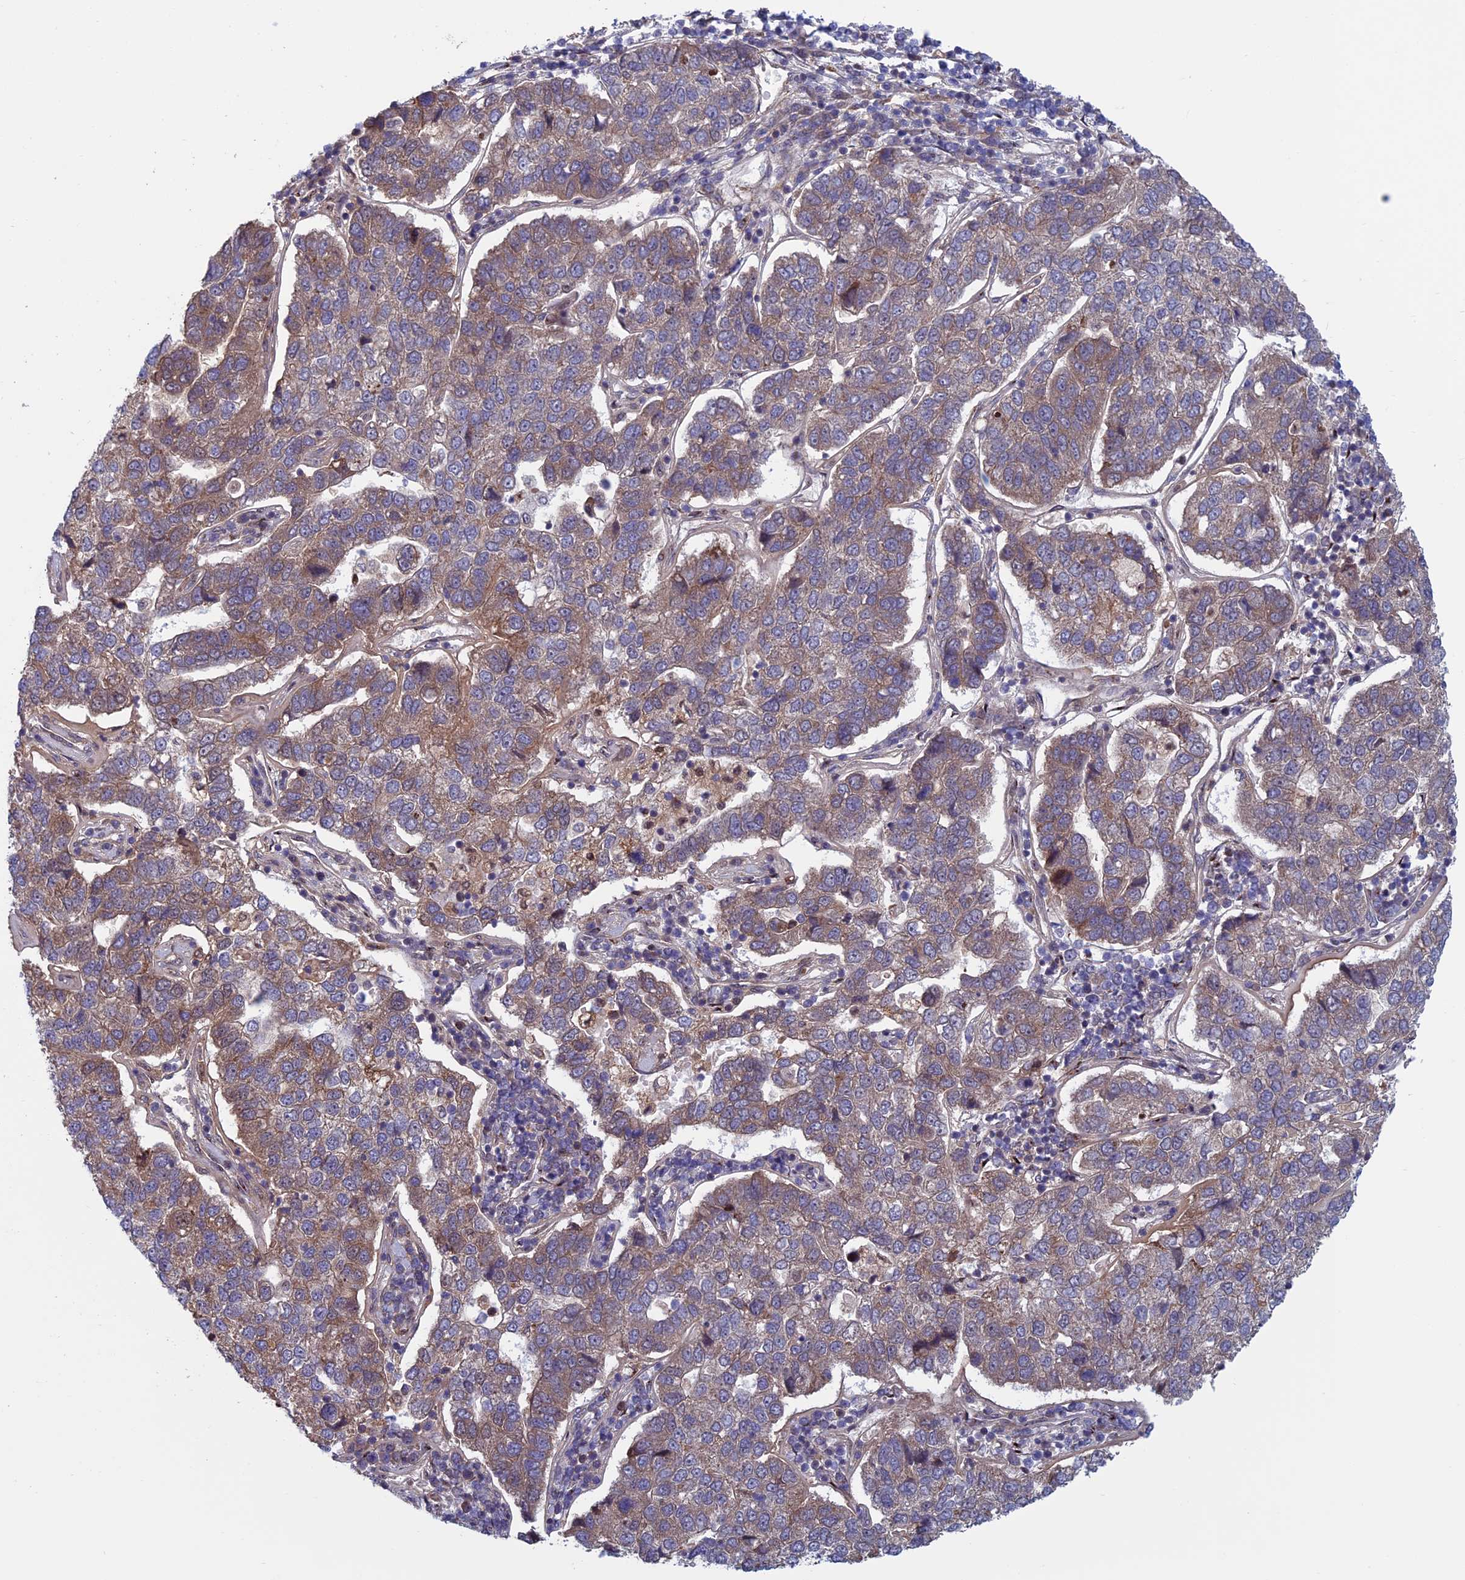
{"staining": {"intensity": "weak", "quantity": "25%-75%", "location": "cytoplasmic/membranous"}, "tissue": "pancreatic cancer", "cell_type": "Tumor cells", "image_type": "cancer", "snomed": [{"axis": "morphology", "description": "Adenocarcinoma, NOS"}, {"axis": "topography", "description": "Pancreas"}], "caption": "There is low levels of weak cytoplasmic/membranous expression in tumor cells of pancreatic adenocarcinoma, as demonstrated by immunohistochemical staining (brown color).", "gene": "FADS1", "patient": {"sex": "female", "age": 61}}